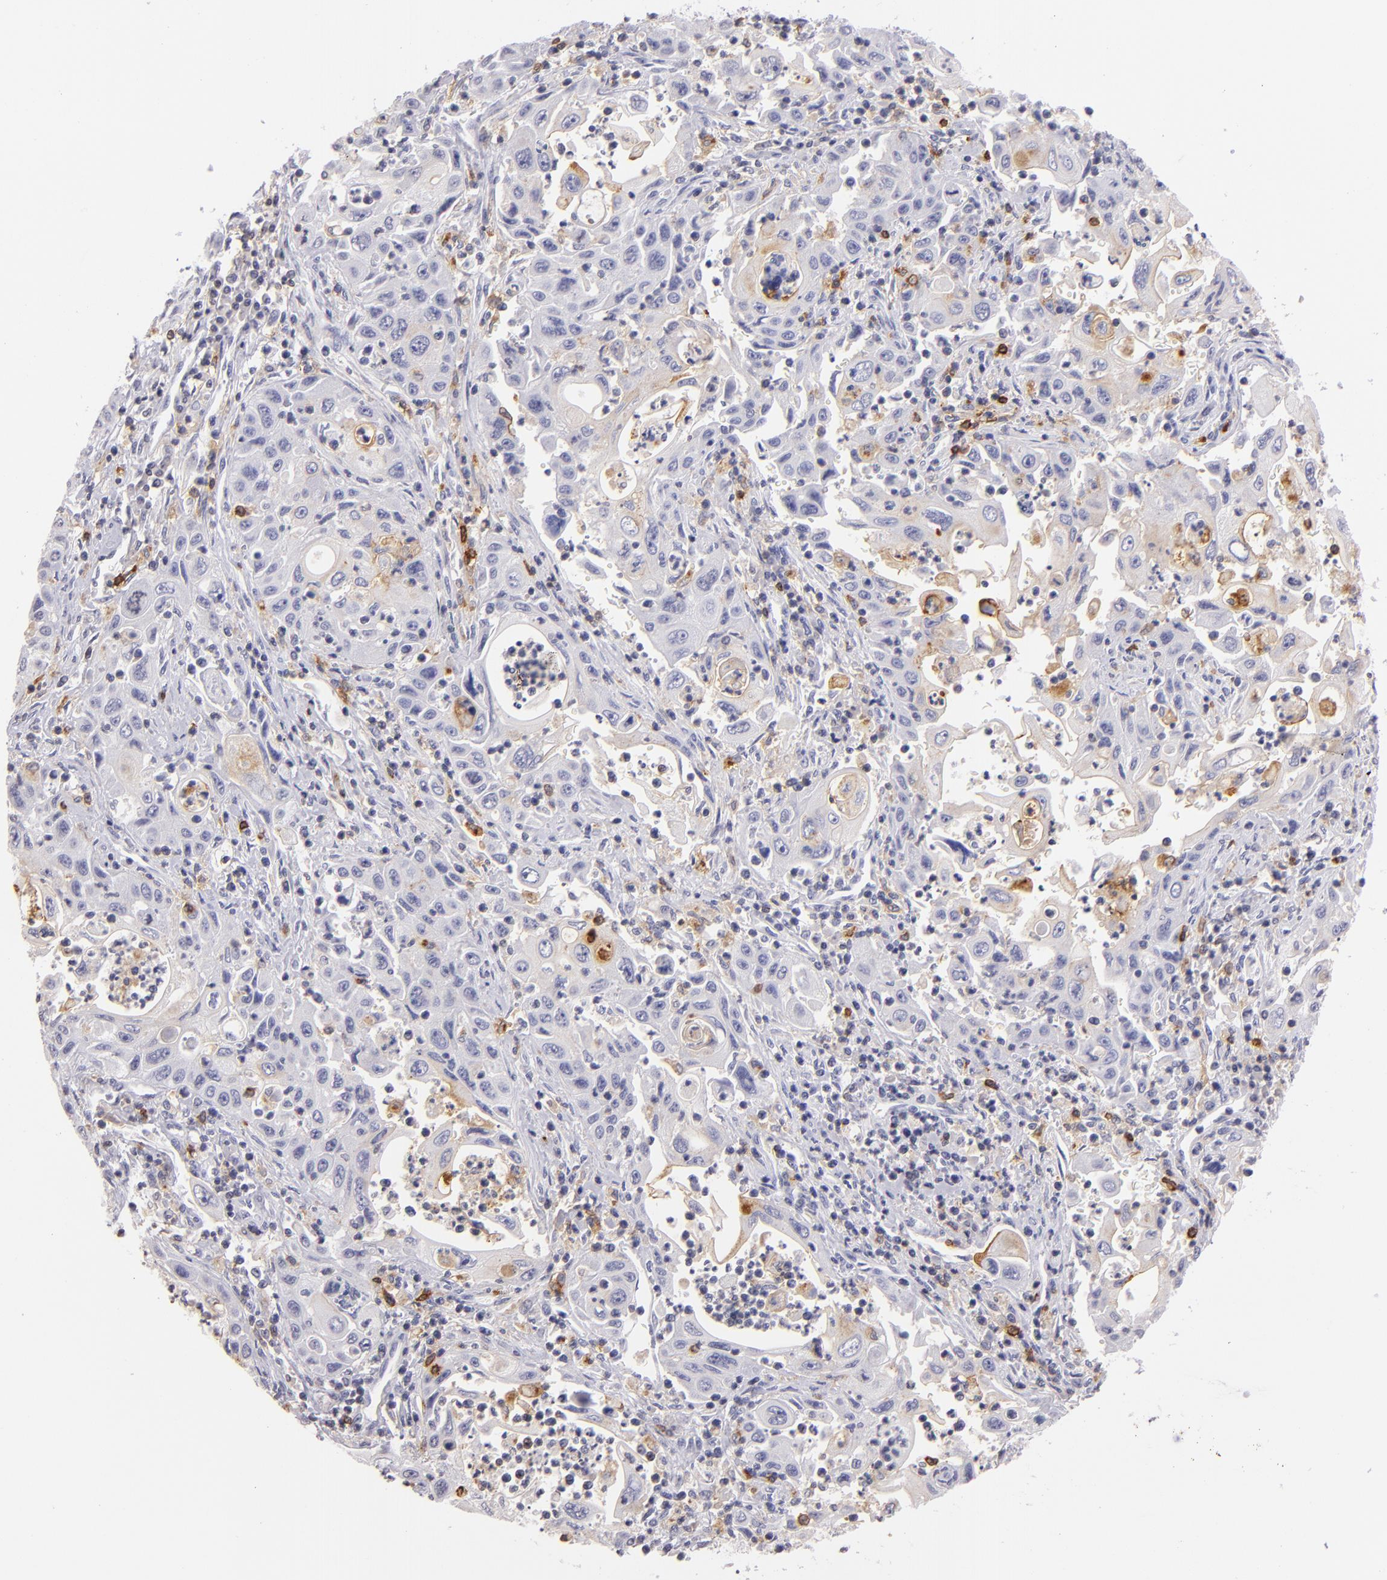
{"staining": {"intensity": "negative", "quantity": "none", "location": "none"}, "tissue": "pancreatic cancer", "cell_type": "Tumor cells", "image_type": "cancer", "snomed": [{"axis": "morphology", "description": "Adenocarcinoma, NOS"}, {"axis": "topography", "description": "Pancreas"}], "caption": "Tumor cells show no significant protein staining in pancreatic cancer.", "gene": "IL2RA", "patient": {"sex": "male", "age": 70}}